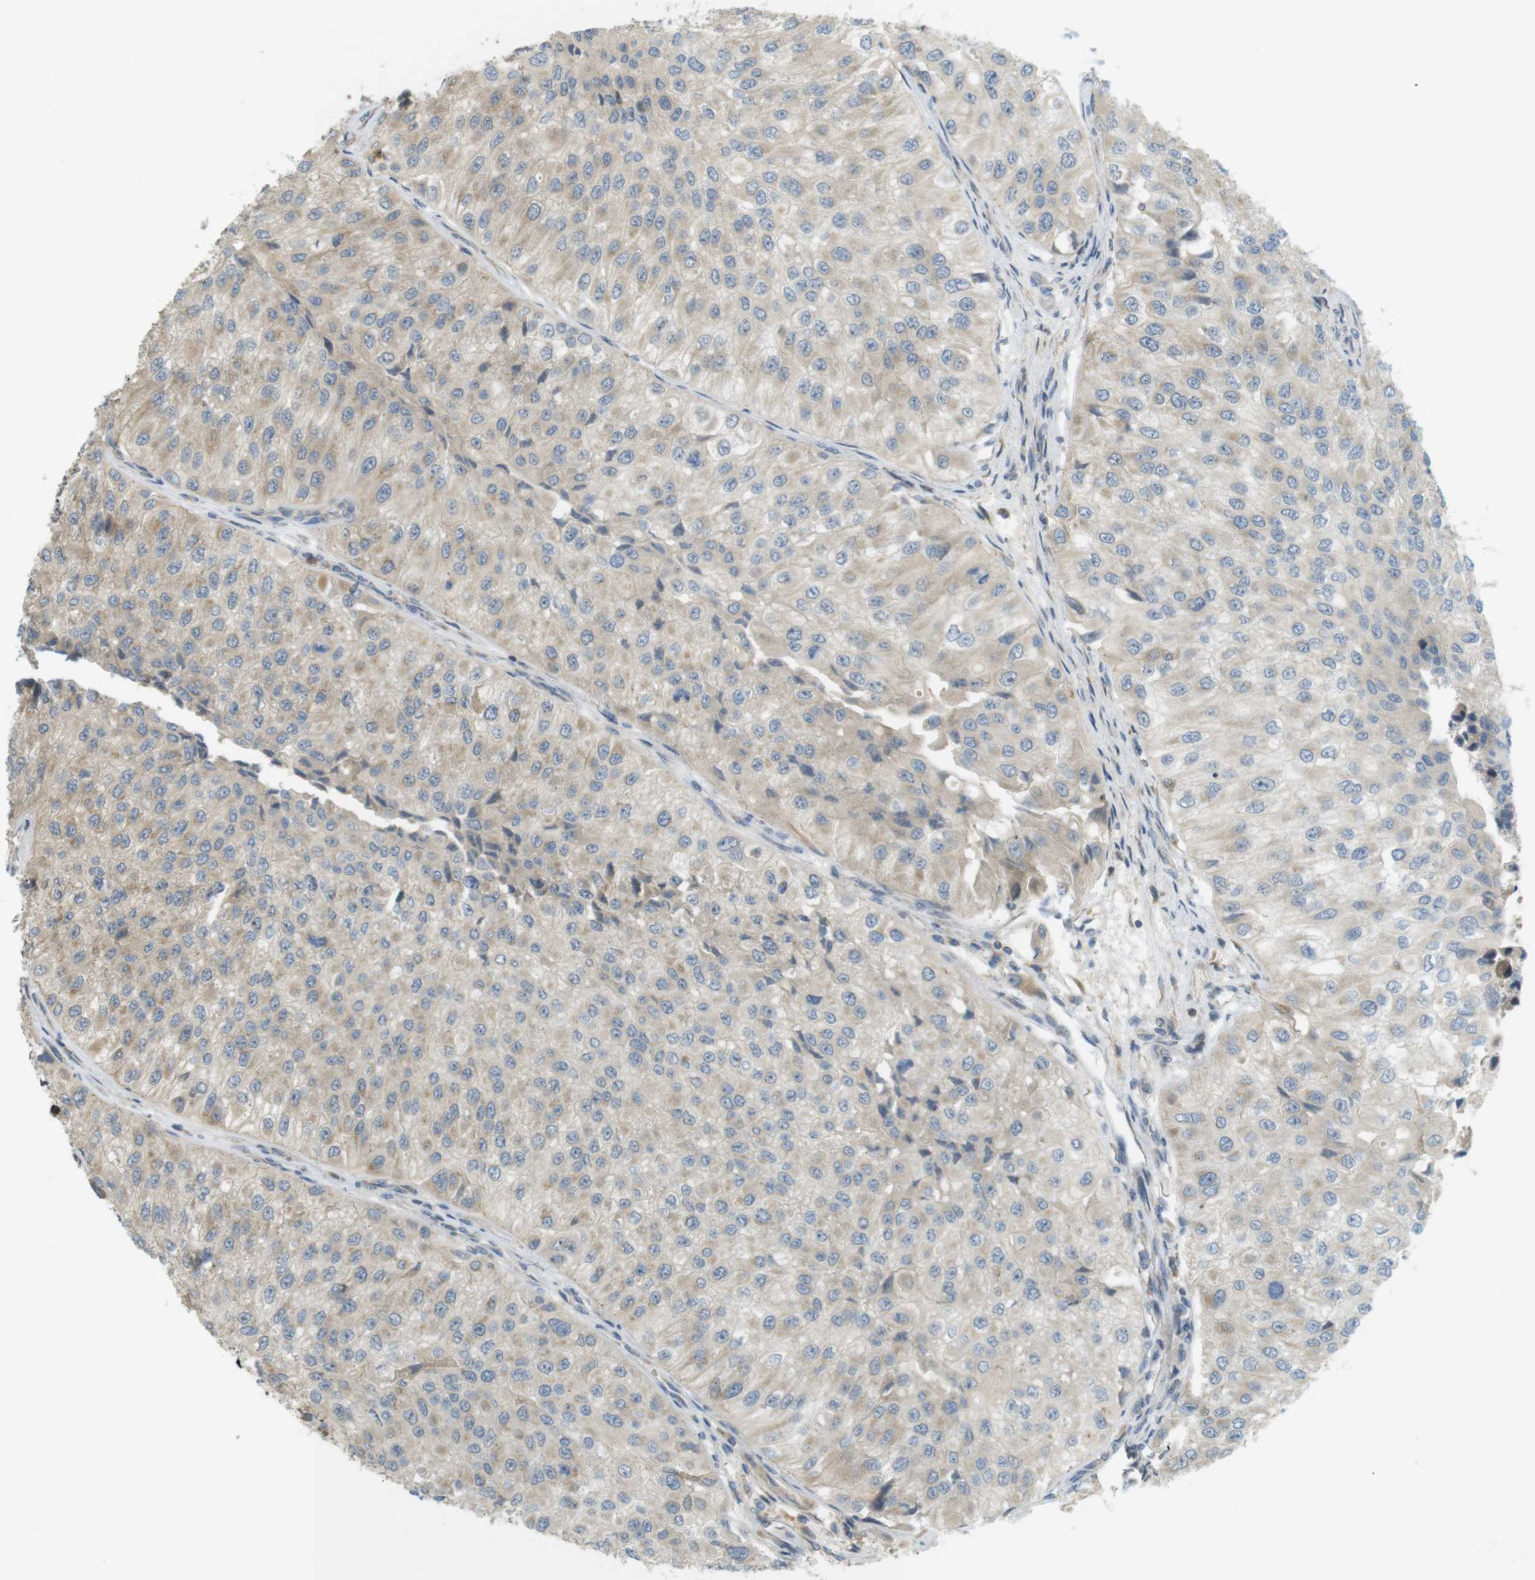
{"staining": {"intensity": "weak", "quantity": "25%-75%", "location": "cytoplasmic/membranous"}, "tissue": "urothelial cancer", "cell_type": "Tumor cells", "image_type": "cancer", "snomed": [{"axis": "morphology", "description": "Urothelial carcinoma, High grade"}, {"axis": "topography", "description": "Kidney"}, {"axis": "topography", "description": "Urinary bladder"}], "caption": "This micrograph reveals urothelial cancer stained with IHC to label a protein in brown. The cytoplasmic/membranous of tumor cells show weak positivity for the protein. Nuclei are counter-stained blue.", "gene": "CLRN3", "patient": {"sex": "male", "age": 77}}